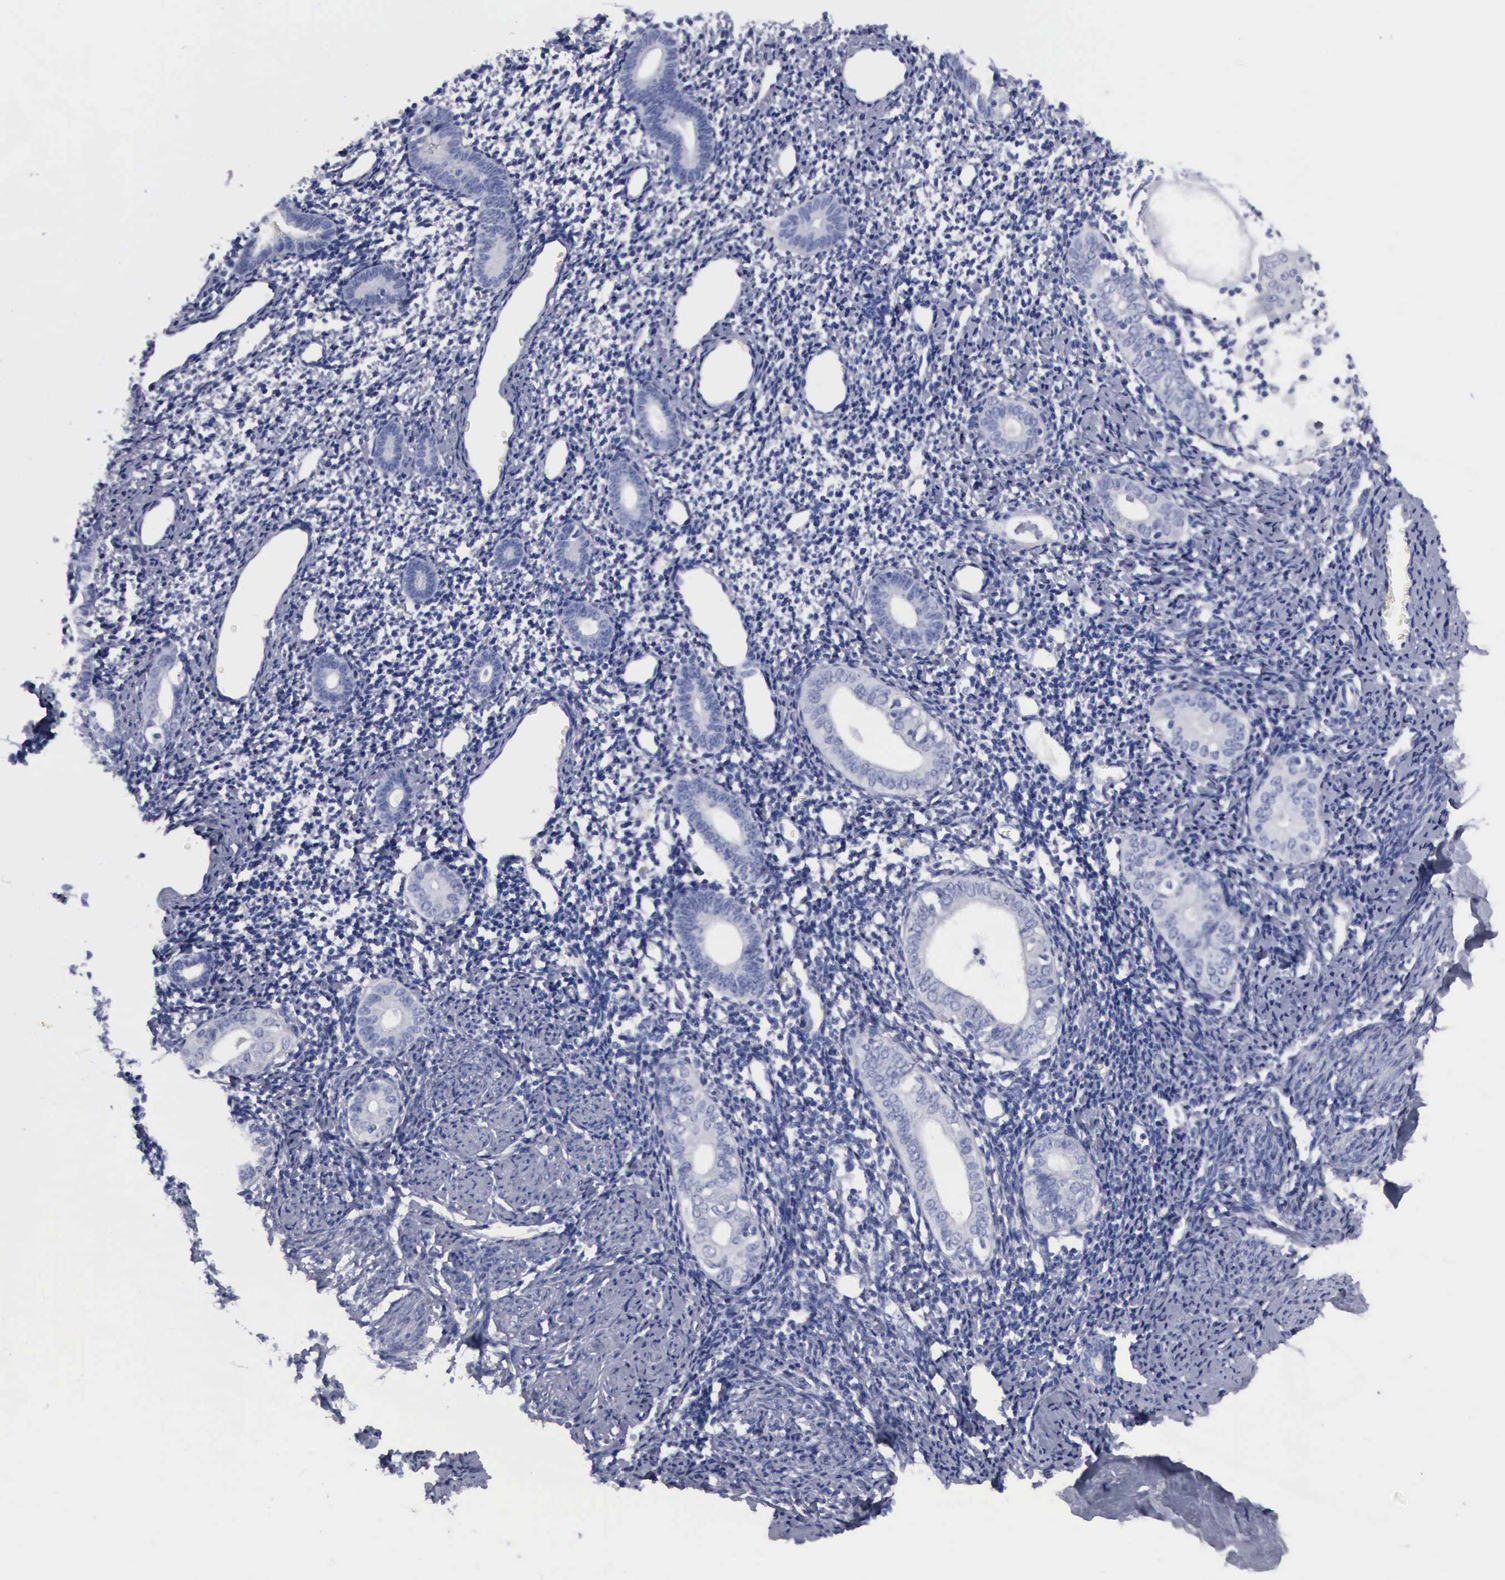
{"staining": {"intensity": "negative", "quantity": "none", "location": "none"}, "tissue": "endometrium", "cell_type": "Cells in endometrial stroma", "image_type": "normal", "snomed": [{"axis": "morphology", "description": "Normal tissue, NOS"}, {"axis": "morphology", "description": "Neoplasm, benign, NOS"}, {"axis": "topography", "description": "Uterus"}], "caption": "Normal endometrium was stained to show a protein in brown. There is no significant positivity in cells in endometrial stroma.", "gene": "CYP19A1", "patient": {"sex": "female", "age": 55}}